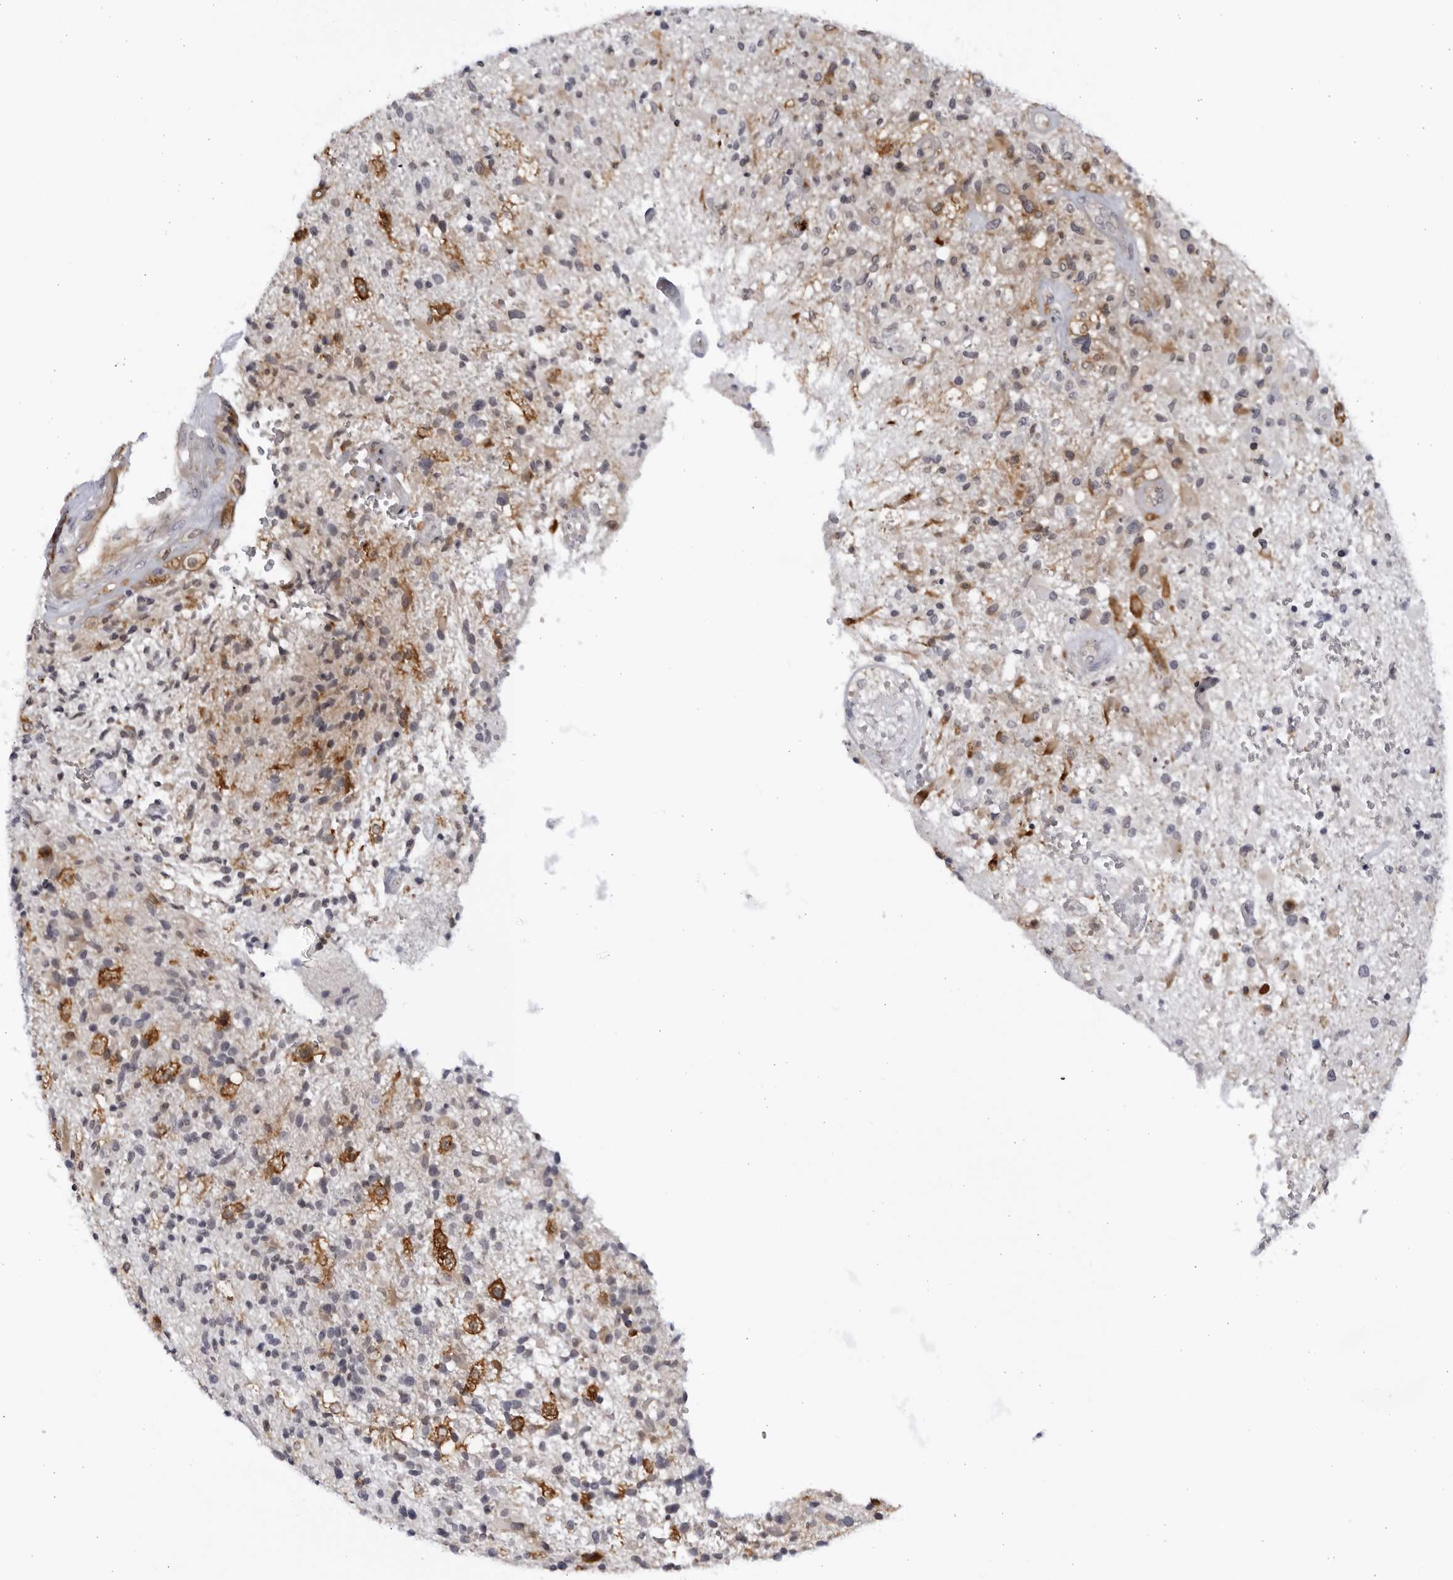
{"staining": {"intensity": "negative", "quantity": "none", "location": "none"}, "tissue": "glioma", "cell_type": "Tumor cells", "image_type": "cancer", "snomed": [{"axis": "morphology", "description": "Glioma, malignant, High grade"}, {"axis": "topography", "description": "Brain"}], "caption": "Immunohistochemistry of malignant glioma (high-grade) shows no staining in tumor cells.", "gene": "BMP2K", "patient": {"sex": "male", "age": 72}}